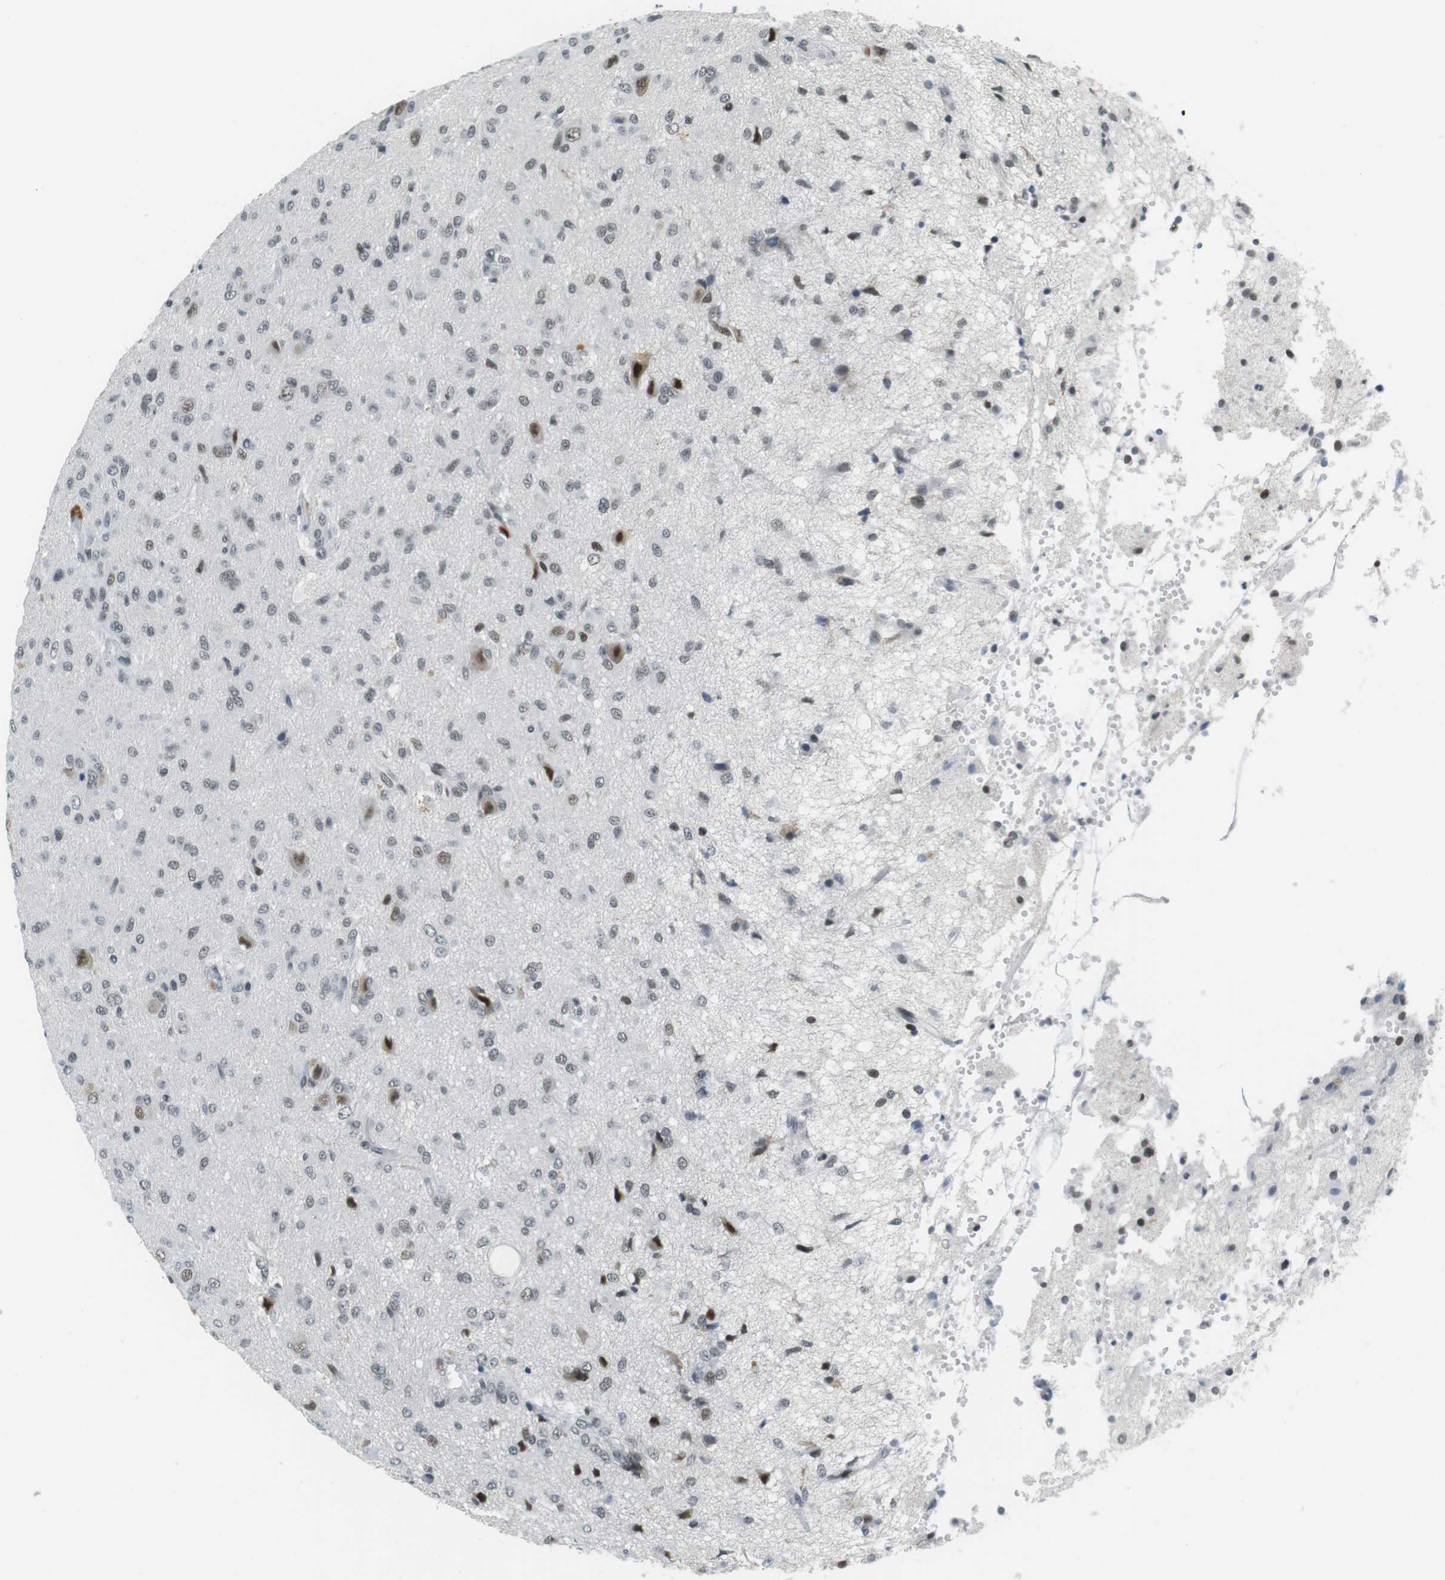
{"staining": {"intensity": "weak", "quantity": ">75%", "location": "nuclear"}, "tissue": "glioma", "cell_type": "Tumor cells", "image_type": "cancer", "snomed": [{"axis": "morphology", "description": "Glioma, malignant, High grade"}, {"axis": "topography", "description": "Brain"}], "caption": "High-power microscopy captured an IHC micrograph of malignant glioma (high-grade), revealing weak nuclear staining in about >75% of tumor cells.", "gene": "RNF38", "patient": {"sex": "female", "age": 59}}